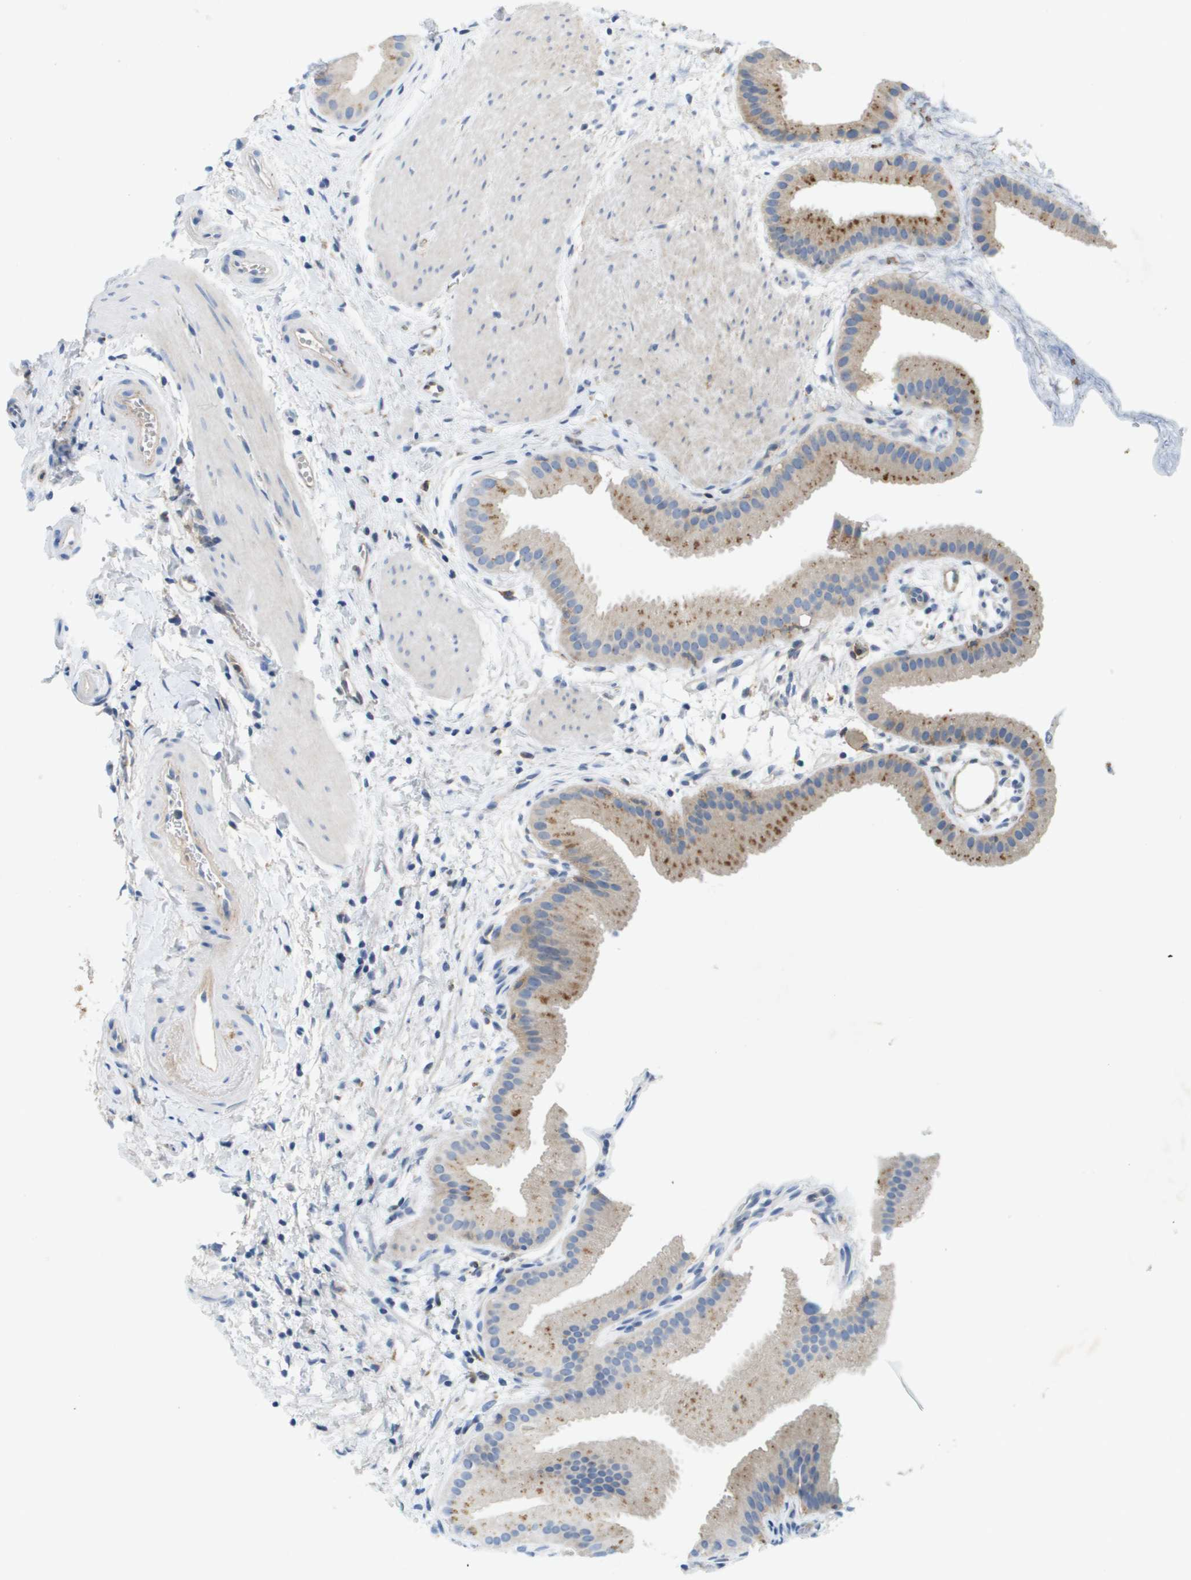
{"staining": {"intensity": "moderate", "quantity": "<25%", "location": "cytoplasmic/membranous"}, "tissue": "gallbladder", "cell_type": "Glandular cells", "image_type": "normal", "snomed": [{"axis": "morphology", "description": "Normal tissue, NOS"}, {"axis": "topography", "description": "Gallbladder"}], "caption": "Glandular cells display low levels of moderate cytoplasmic/membranous staining in approximately <25% of cells in unremarkable gallbladder.", "gene": "LIPG", "patient": {"sex": "female", "age": 64}}